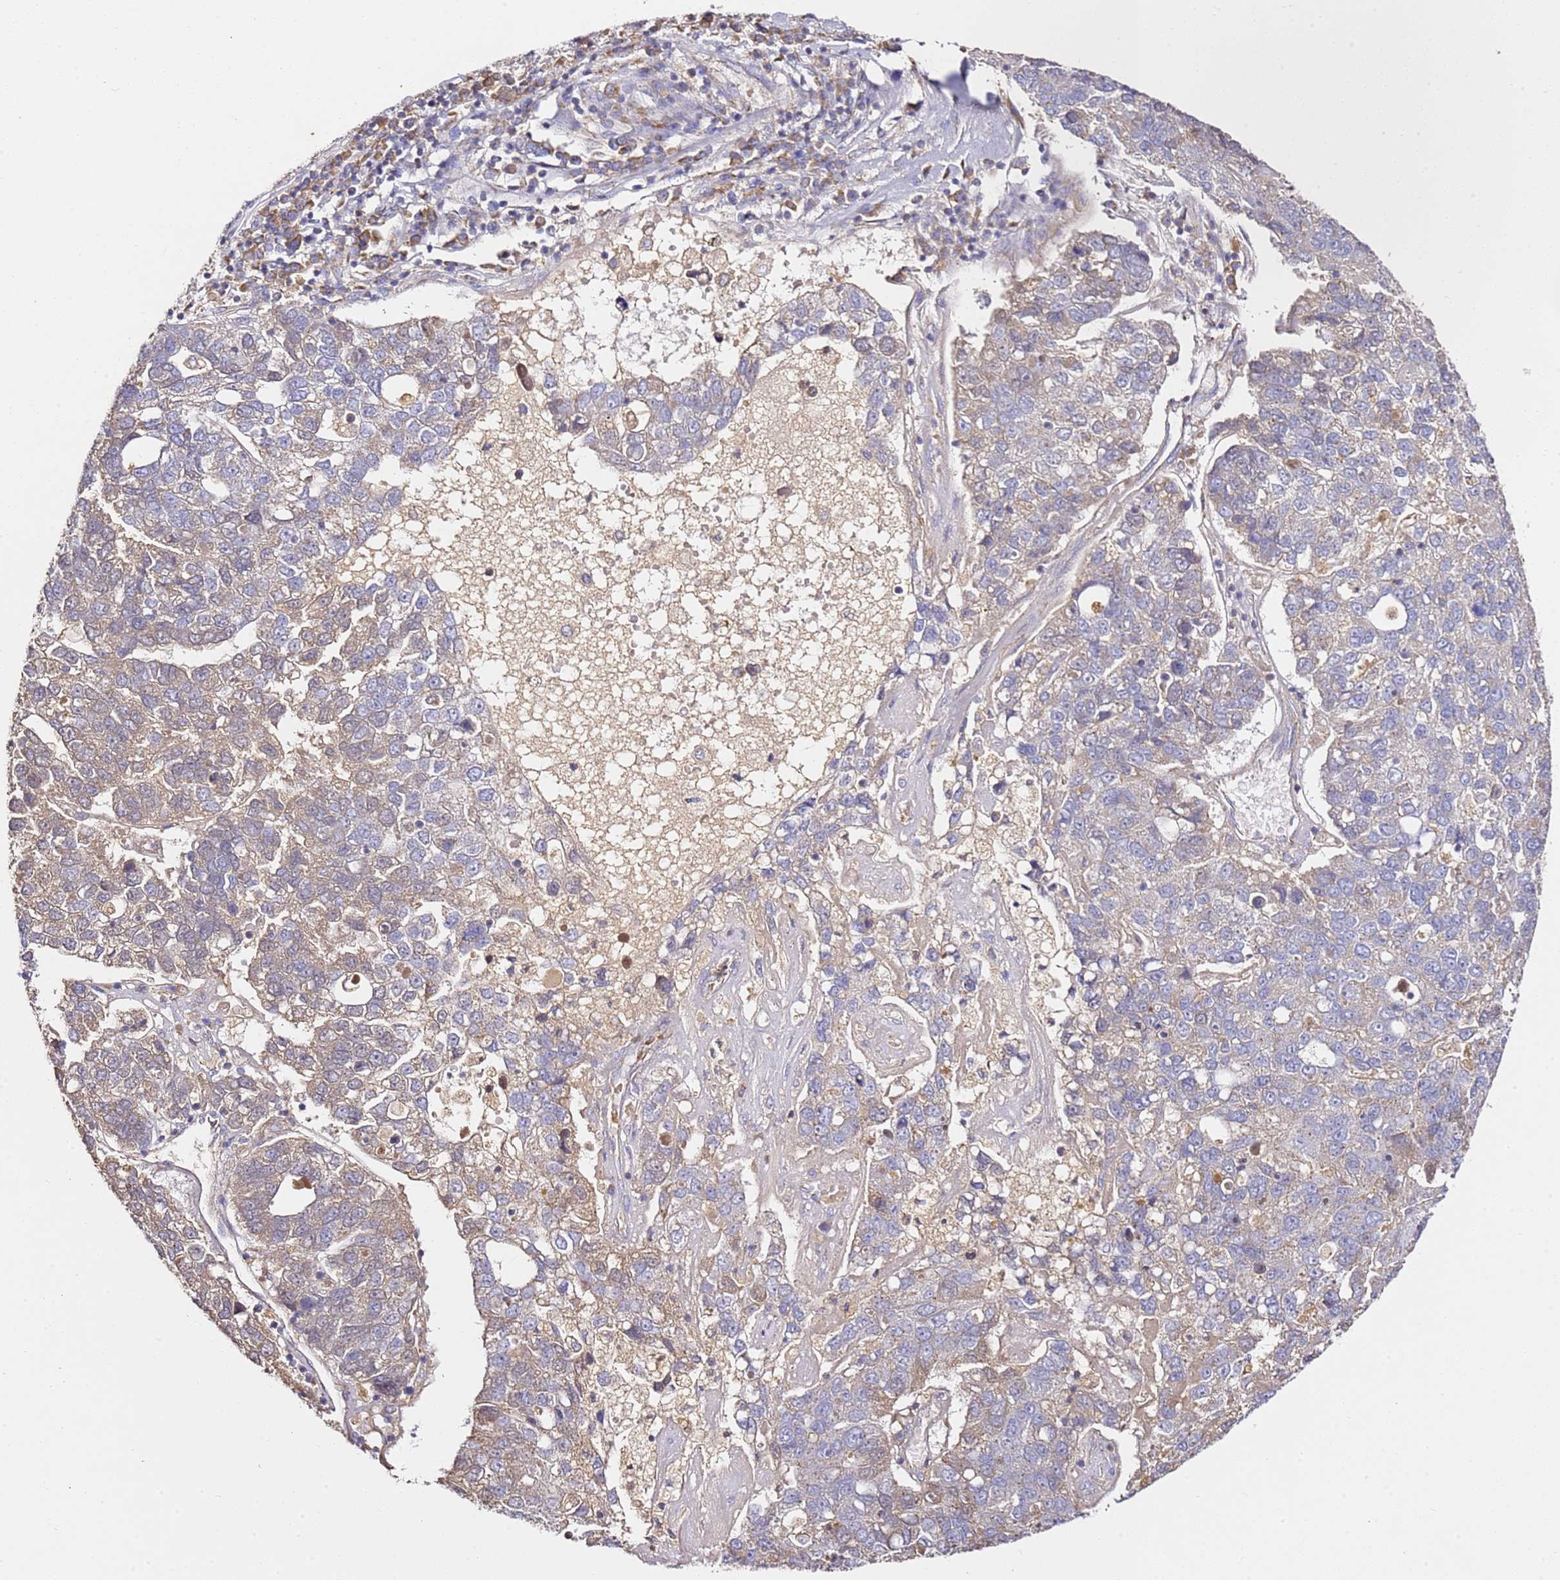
{"staining": {"intensity": "weak", "quantity": "<25%", "location": "cytoplasmic/membranous"}, "tissue": "pancreatic cancer", "cell_type": "Tumor cells", "image_type": "cancer", "snomed": [{"axis": "morphology", "description": "Adenocarcinoma, NOS"}, {"axis": "topography", "description": "Pancreas"}], "caption": "The histopathology image shows no staining of tumor cells in pancreatic cancer.", "gene": "OR2B11", "patient": {"sex": "female", "age": 61}}